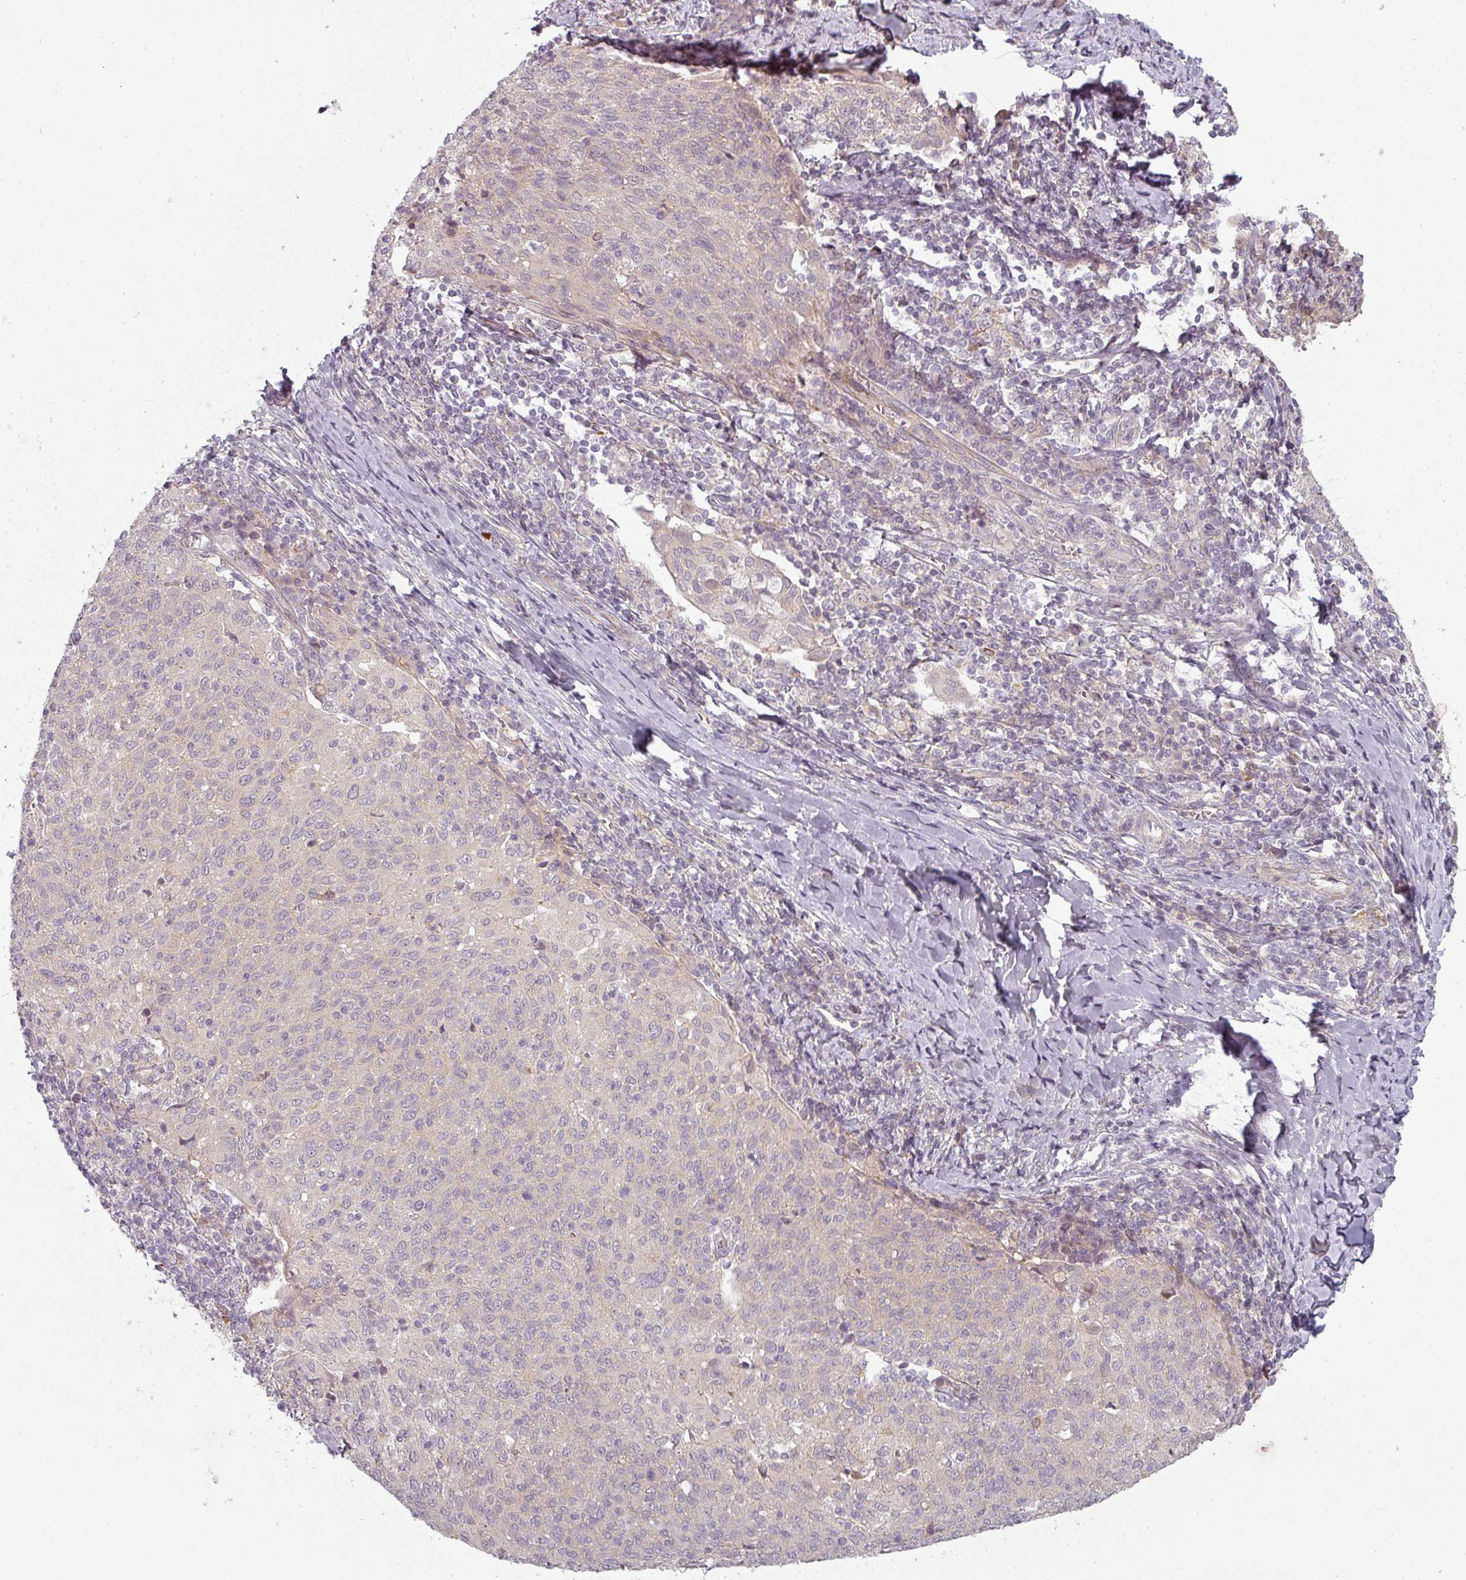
{"staining": {"intensity": "negative", "quantity": "none", "location": "none"}, "tissue": "cervical cancer", "cell_type": "Tumor cells", "image_type": "cancer", "snomed": [{"axis": "morphology", "description": "Squamous cell carcinoma, NOS"}, {"axis": "topography", "description": "Cervix"}], "caption": "A high-resolution histopathology image shows immunohistochemistry staining of cervical cancer (squamous cell carcinoma), which shows no significant staining in tumor cells.", "gene": "SLC16A9", "patient": {"sex": "female", "age": 52}}